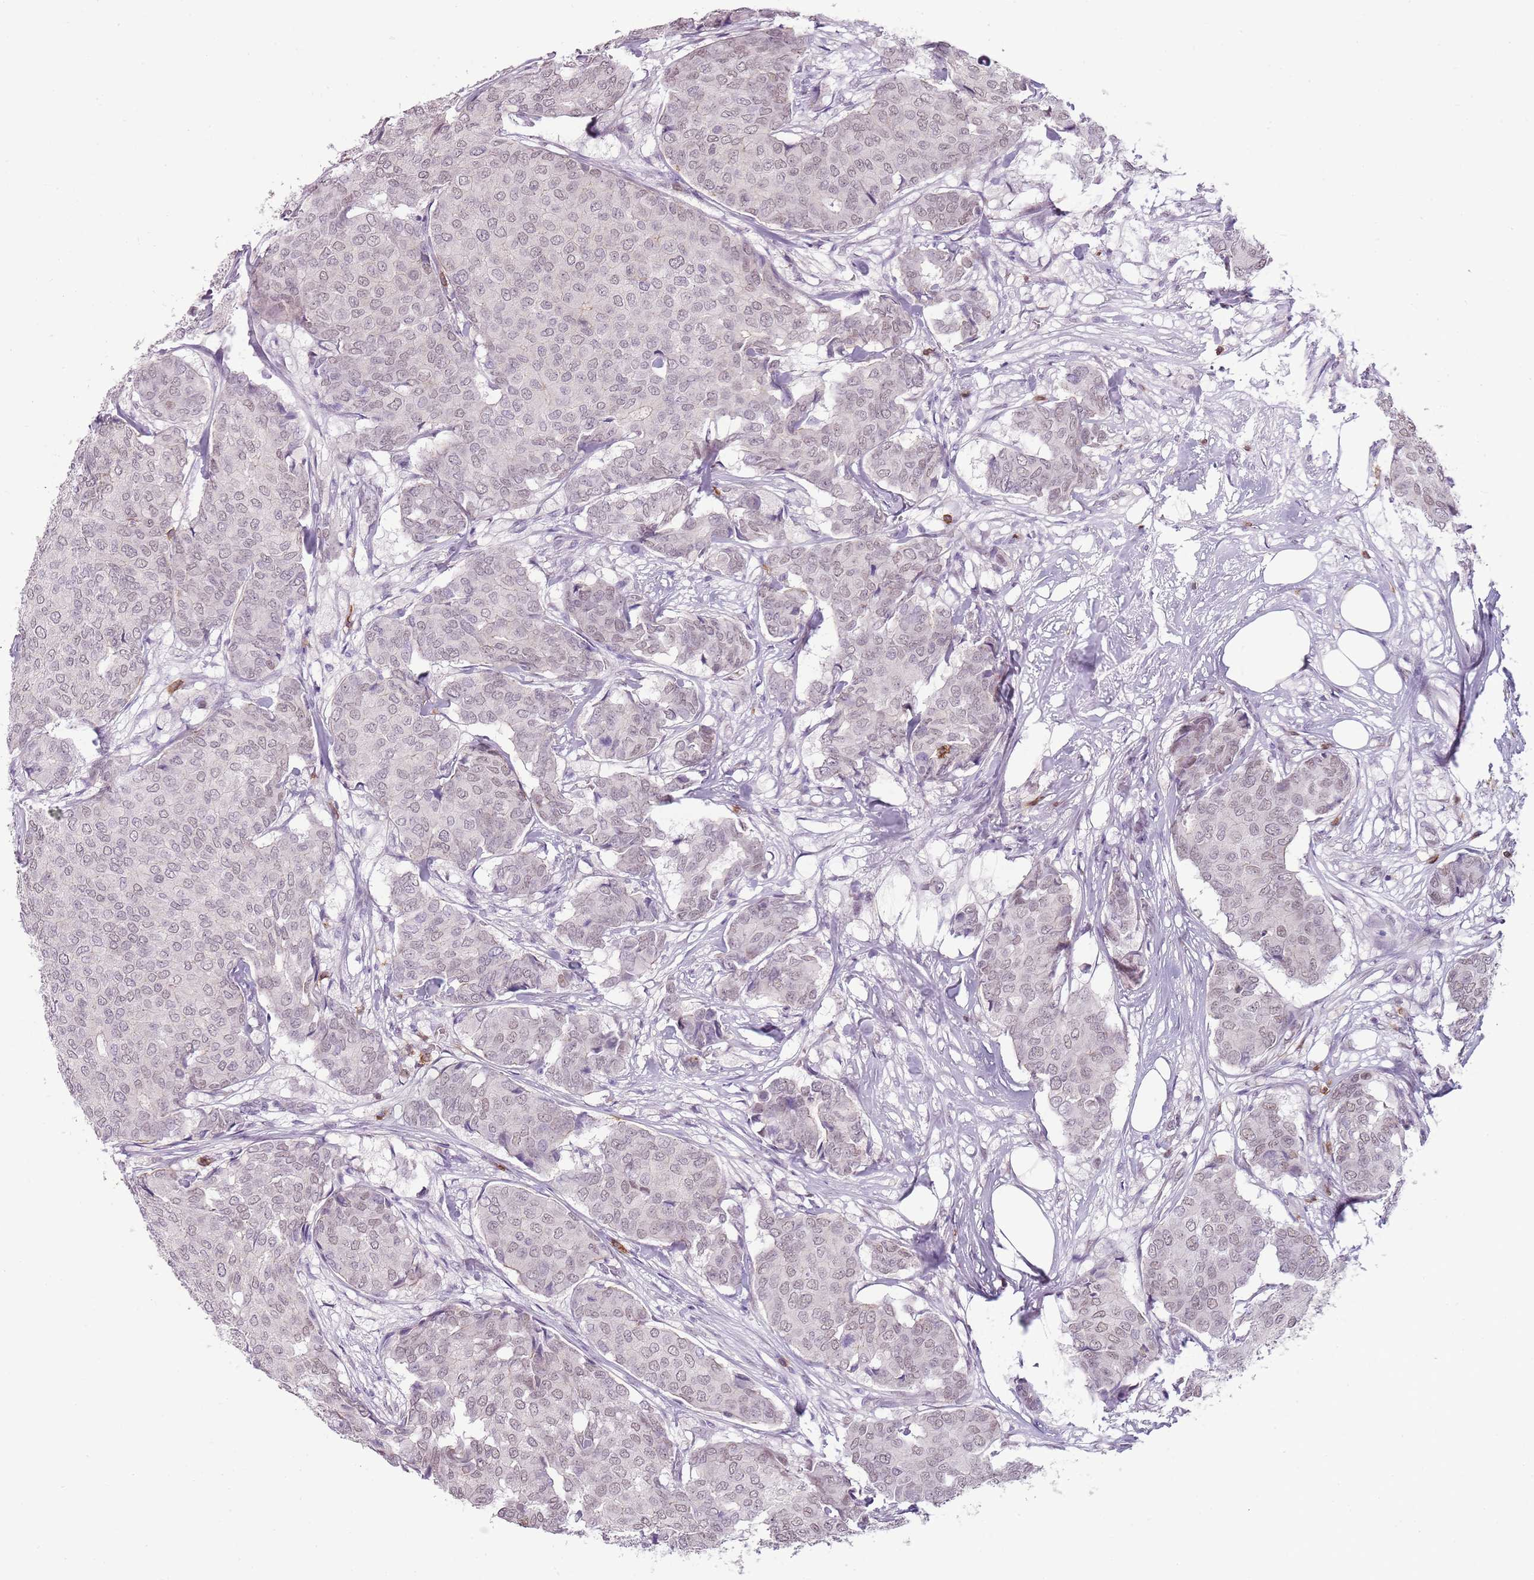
{"staining": {"intensity": "negative", "quantity": "none", "location": "none"}, "tissue": "breast cancer", "cell_type": "Tumor cells", "image_type": "cancer", "snomed": [{"axis": "morphology", "description": "Duct carcinoma"}, {"axis": "topography", "description": "Breast"}], "caption": "The immunohistochemistry image has no significant positivity in tumor cells of breast cancer (infiltrating ductal carcinoma) tissue. Brightfield microscopy of IHC stained with DAB (brown) and hematoxylin (blue), captured at high magnification.", "gene": "ZNF583", "patient": {"sex": "female", "age": 75}}